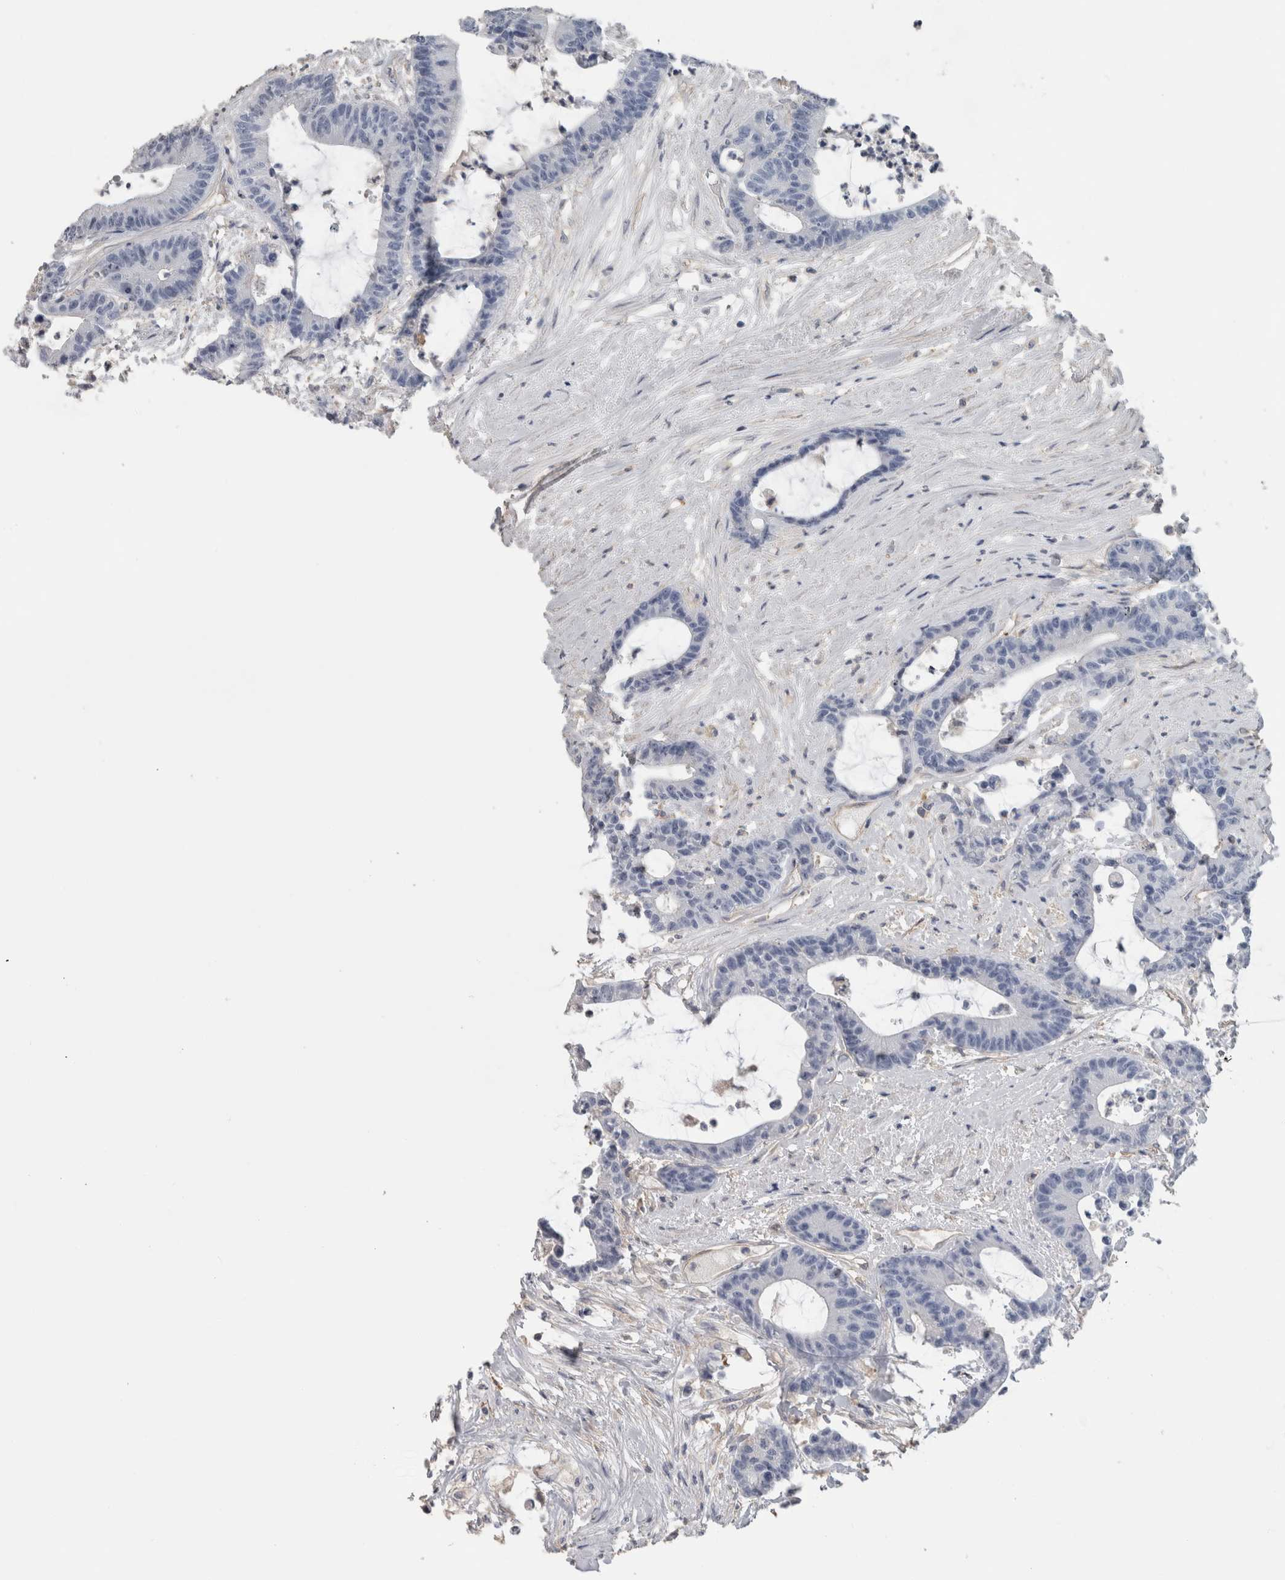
{"staining": {"intensity": "negative", "quantity": "none", "location": "none"}, "tissue": "colorectal cancer", "cell_type": "Tumor cells", "image_type": "cancer", "snomed": [{"axis": "morphology", "description": "Adenocarcinoma, NOS"}, {"axis": "topography", "description": "Colon"}], "caption": "This is an immunohistochemistry micrograph of human colorectal cancer. There is no positivity in tumor cells.", "gene": "SCRN1", "patient": {"sex": "female", "age": 84}}